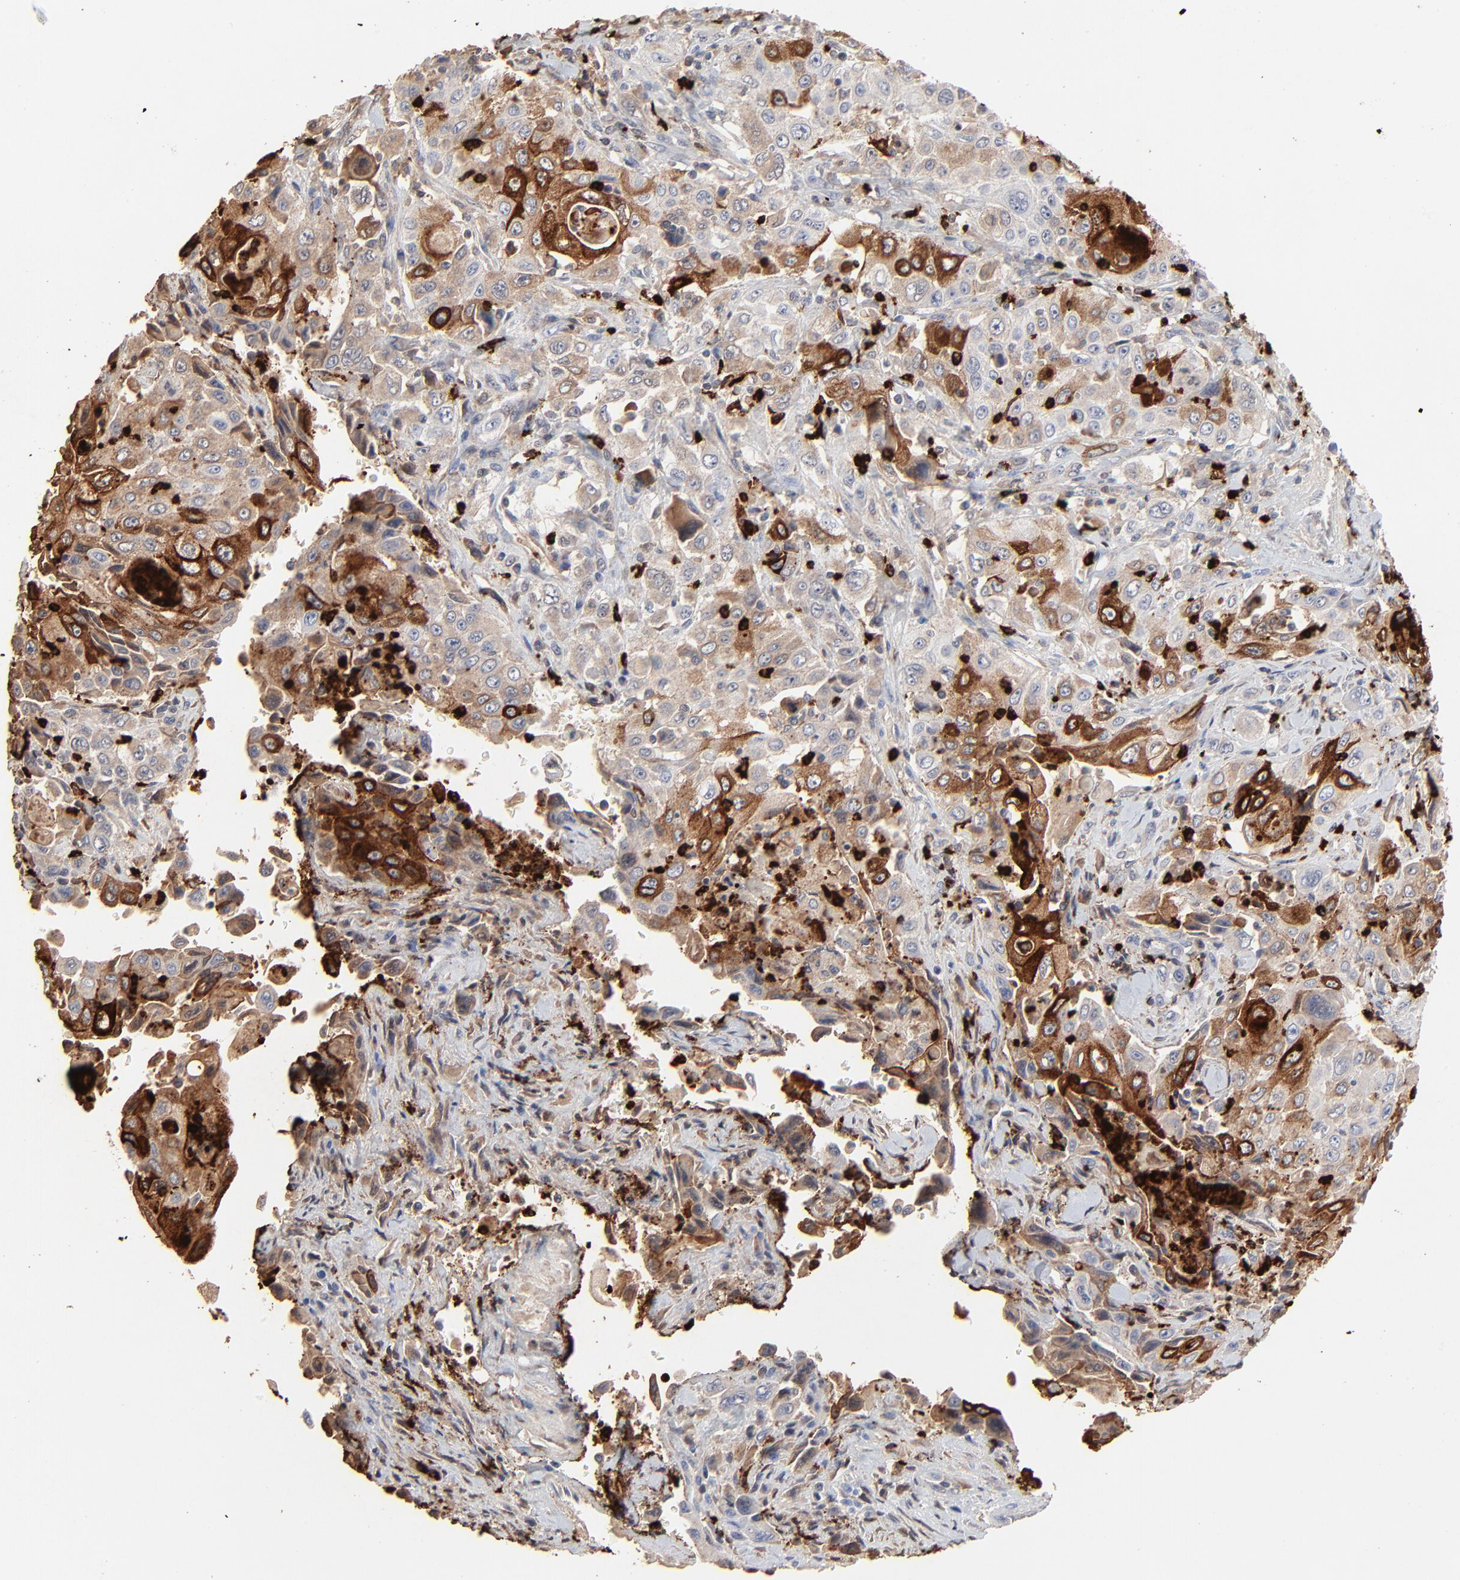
{"staining": {"intensity": "strong", "quantity": "<25%", "location": "cytoplasmic/membranous"}, "tissue": "pancreatic cancer", "cell_type": "Tumor cells", "image_type": "cancer", "snomed": [{"axis": "morphology", "description": "Adenocarcinoma, NOS"}, {"axis": "topography", "description": "Pancreas"}], "caption": "Immunohistochemical staining of pancreatic cancer reveals strong cytoplasmic/membranous protein positivity in about <25% of tumor cells.", "gene": "LCN2", "patient": {"sex": "male", "age": 70}}